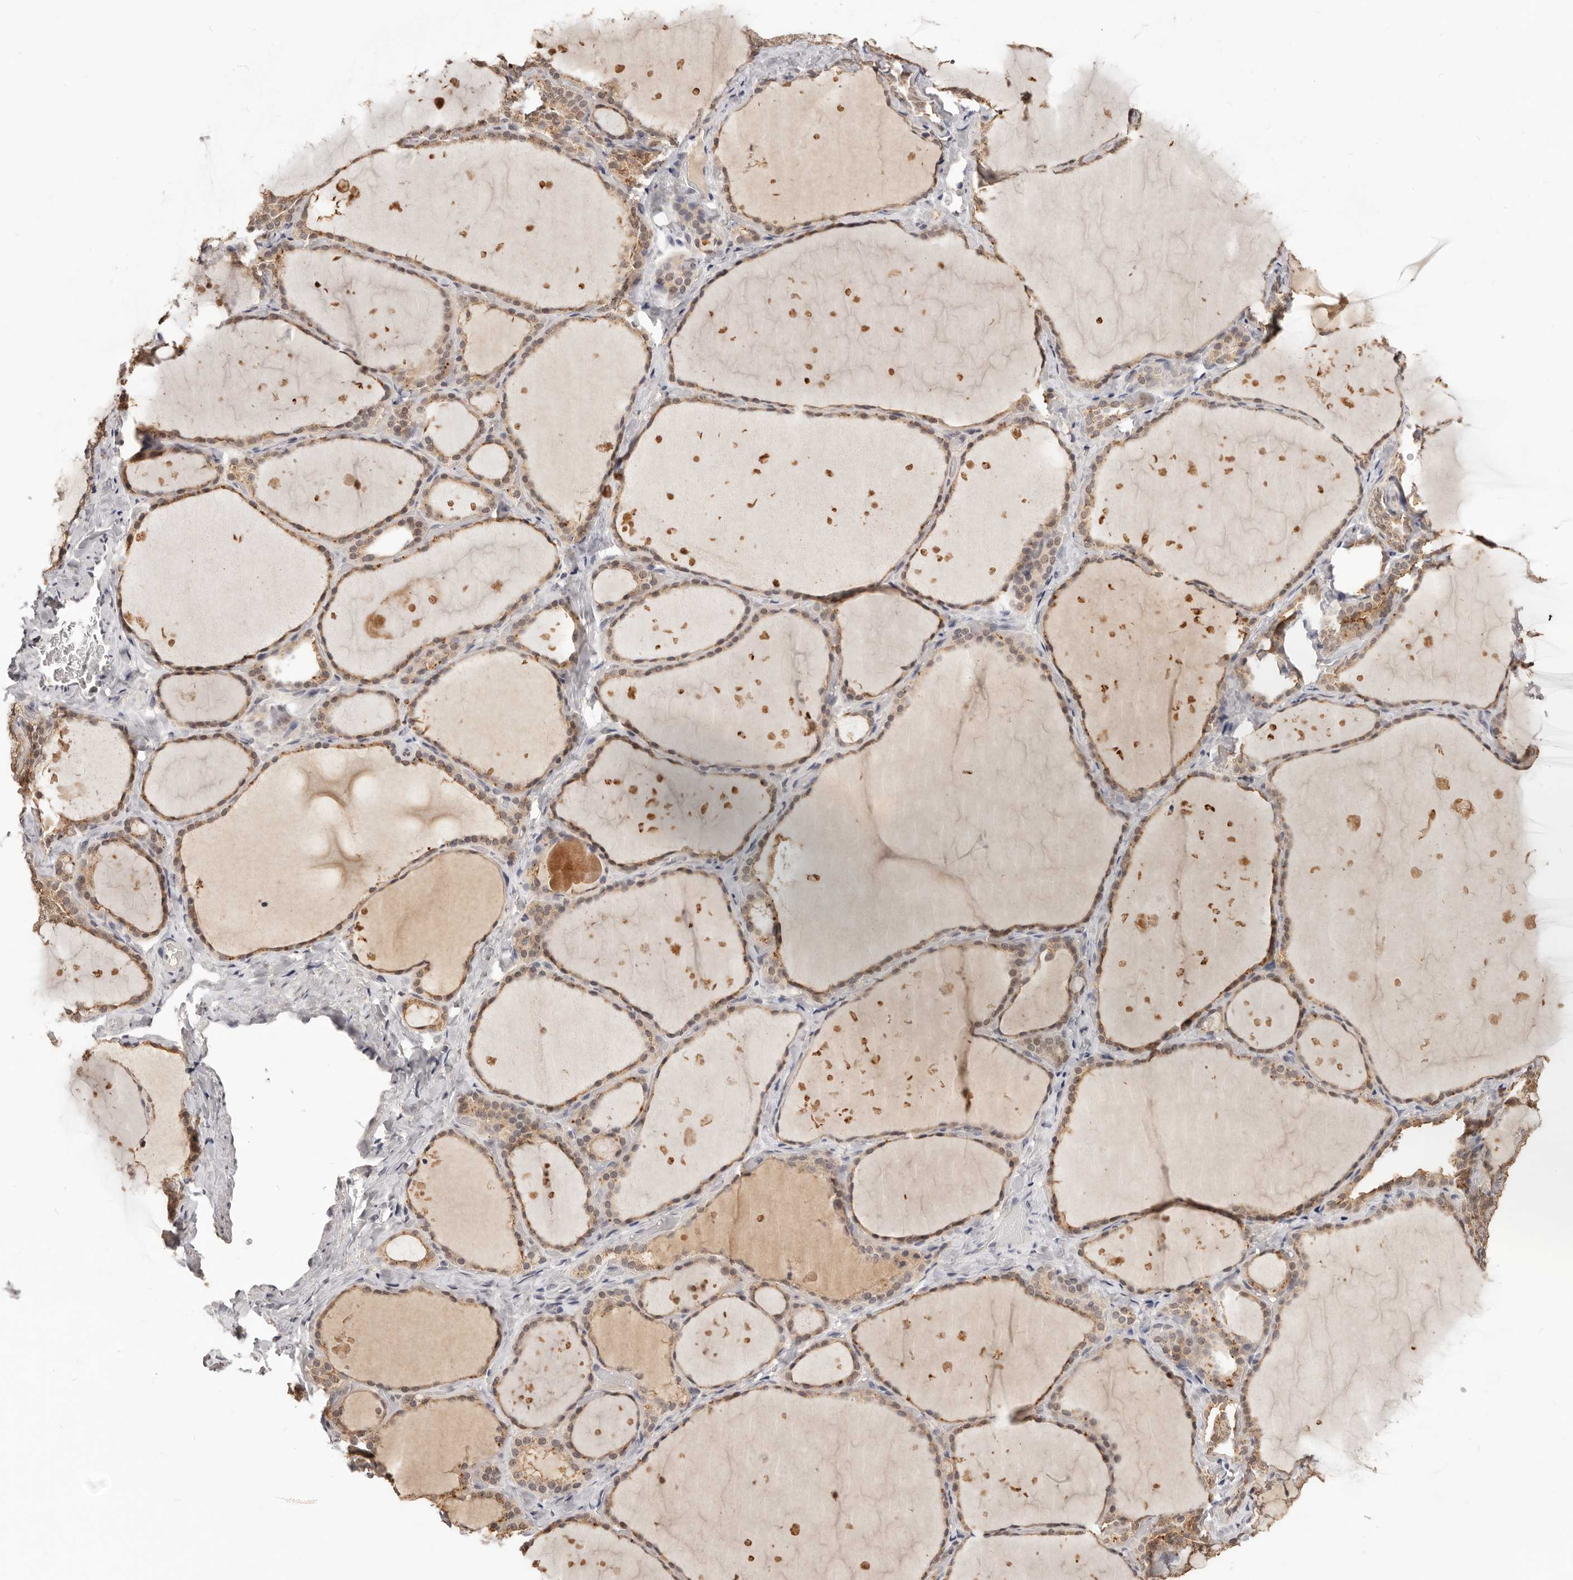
{"staining": {"intensity": "moderate", "quantity": ">75%", "location": "cytoplasmic/membranous,nuclear"}, "tissue": "thyroid gland", "cell_type": "Glandular cells", "image_type": "normal", "snomed": [{"axis": "morphology", "description": "Normal tissue, NOS"}, {"axis": "topography", "description": "Thyroid gland"}], "caption": "Brown immunohistochemical staining in unremarkable human thyroid gland demonstrates moderate cytoplasmic/membranous,nuclear staining in approximately >75% of glandular cells.", "gene": "TSPAN13", "patient": {"sex": "female", "age": 44}}